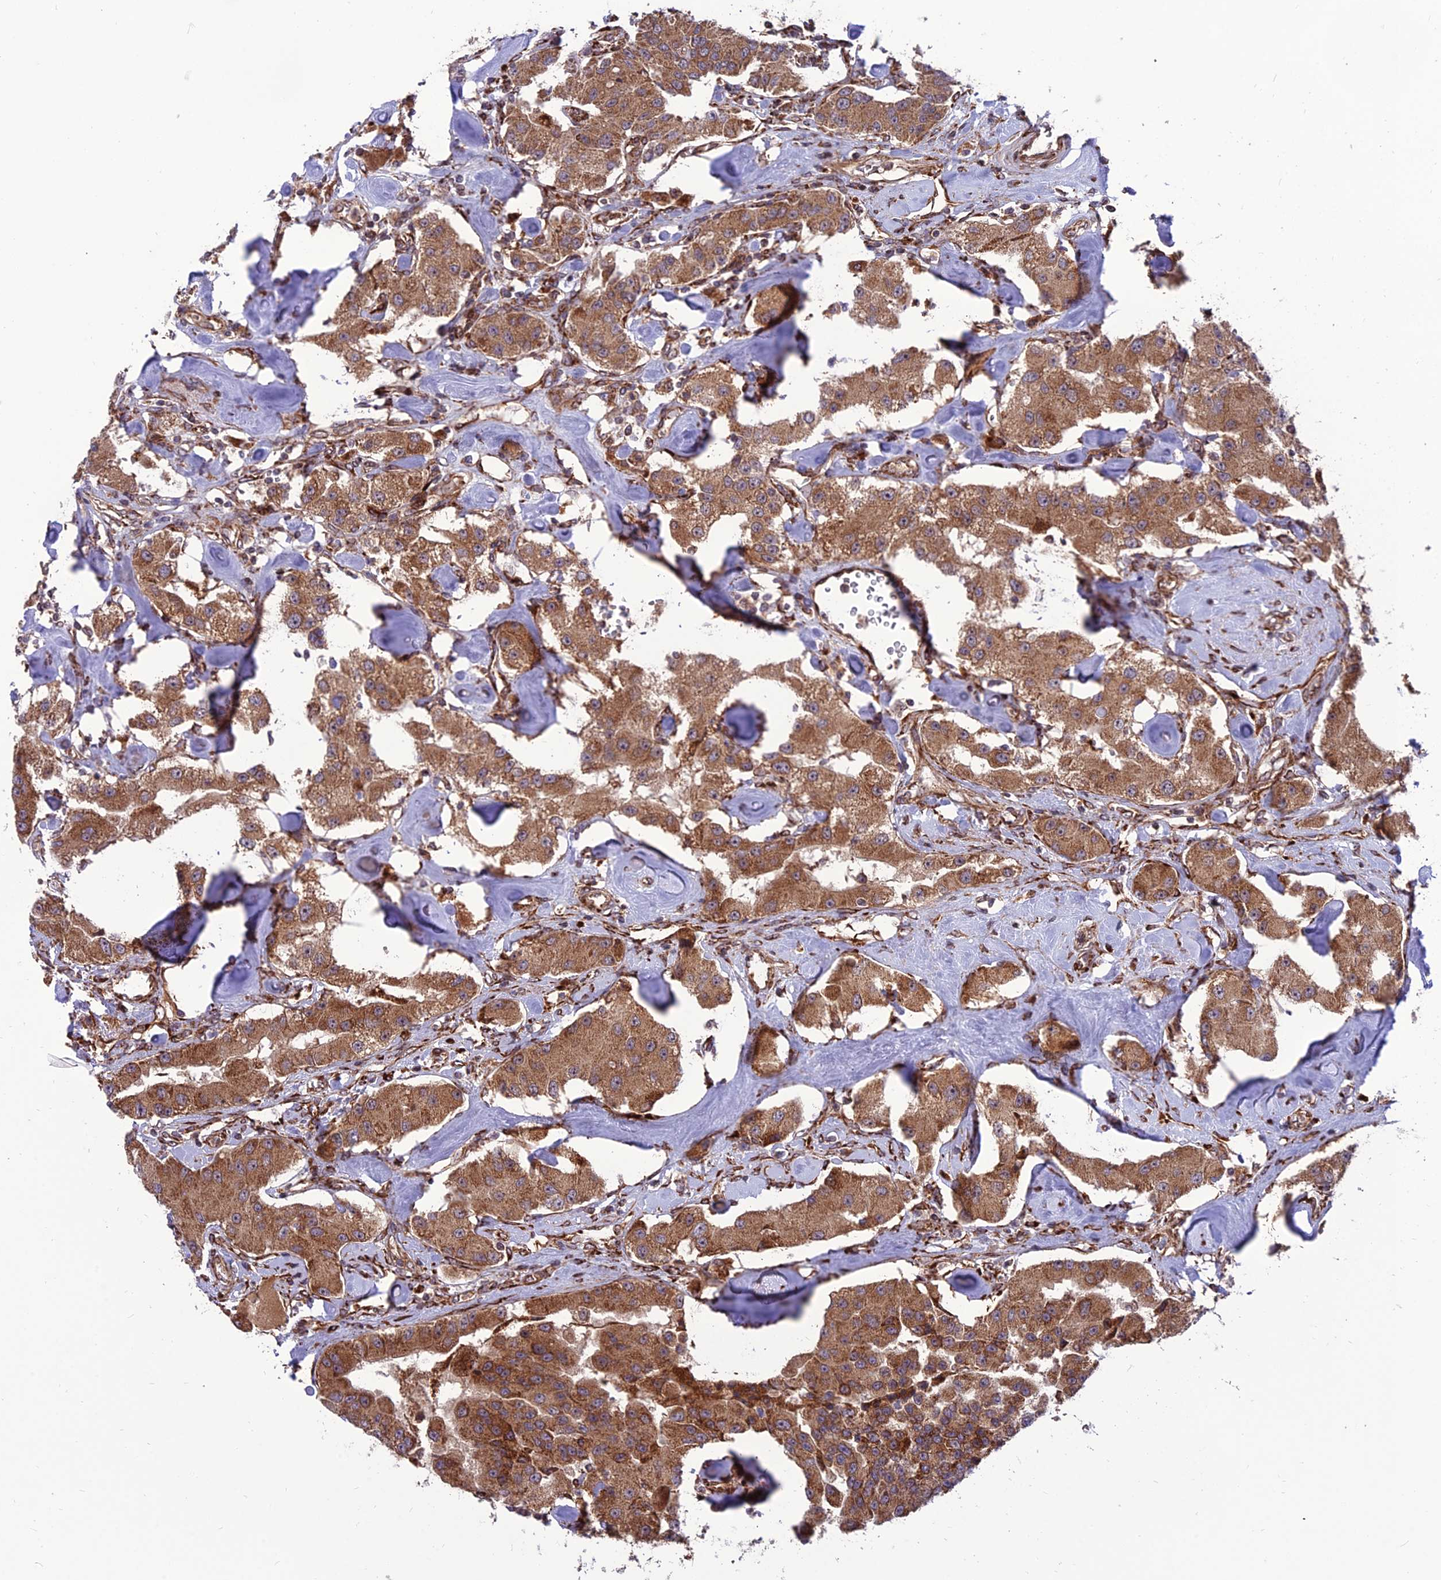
{"staining": {"intensity": "strong", "quantity": ">75%", "location": "cytoplasmic/membranous"}, "tissue": "carcinoid", "cell_type": "Tumor cells", "image_type": "cancer", "snomed": [{"axis": "morphology", "description": "Carcinoid, malignant, NOS"}, {"axis": "topography", "description": "Pancreas"}], "caption": "A brown stain shows strong cytoplasmic/membranous positivity of a protein in human malignant carcinoid tumor cells.", "gene": "CRTAP", "patient": {"sex": "male", "age": 41}}